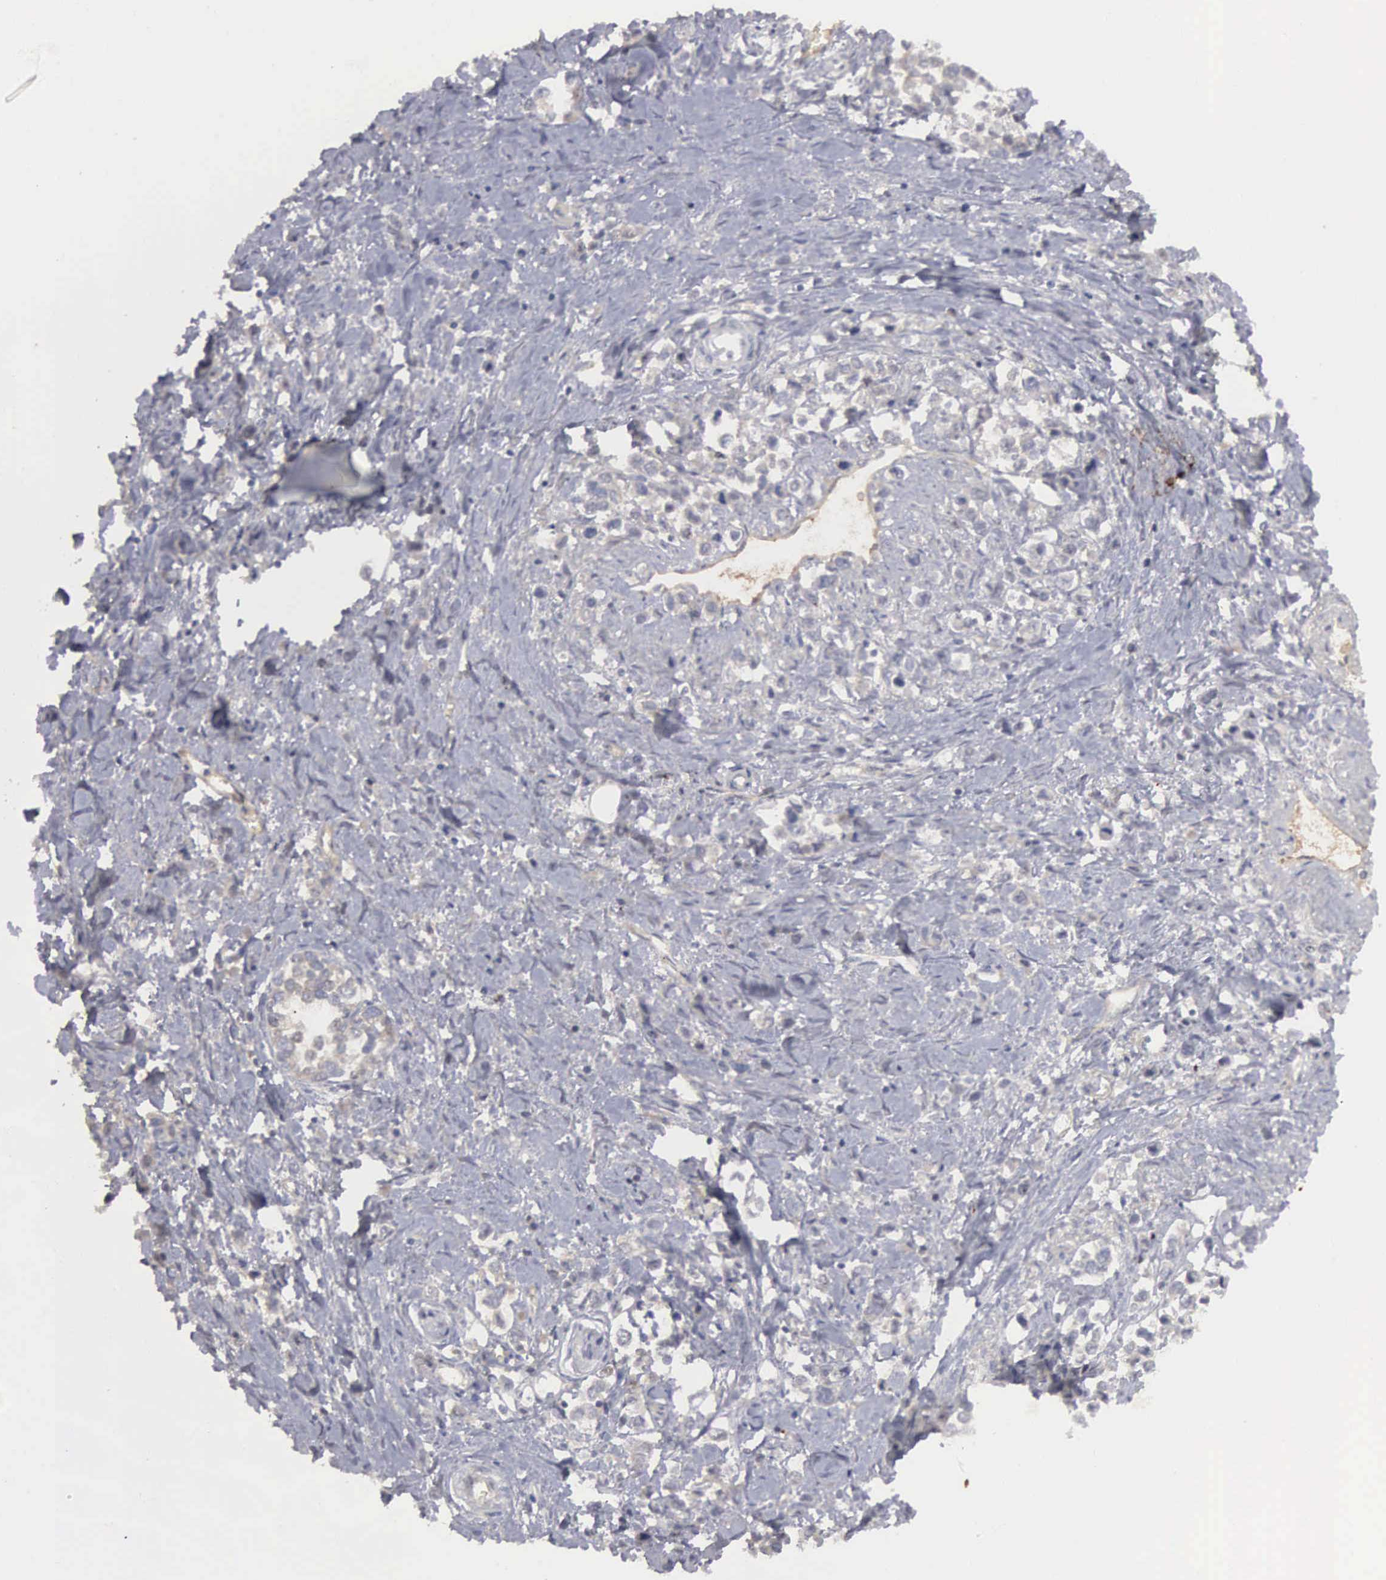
{"staining": {"intensity": "weak", "quantity": "25%-75%", "location": "cytoplasmic/membranous,nuclear"}, "tissue": "stomach cancer", "cell_type": "Tumor cells", "image_type": "cancer", "snomed": [{"axis": "morphology", "description": "Adenocarcinoma, NOS"}, {"axis": "topography", "description": "Stomach, upper"}], "caption": "Stomach cancer (adenocarcinoma) stained with DAB immunohistochemistry demonstrates low levels of weak cytoplasmic/membranous and nuclear positivity in about 25%-75% of tumor cells.", "gene": "RBPJ", "patient": {"sex": "male", "age": 76}}